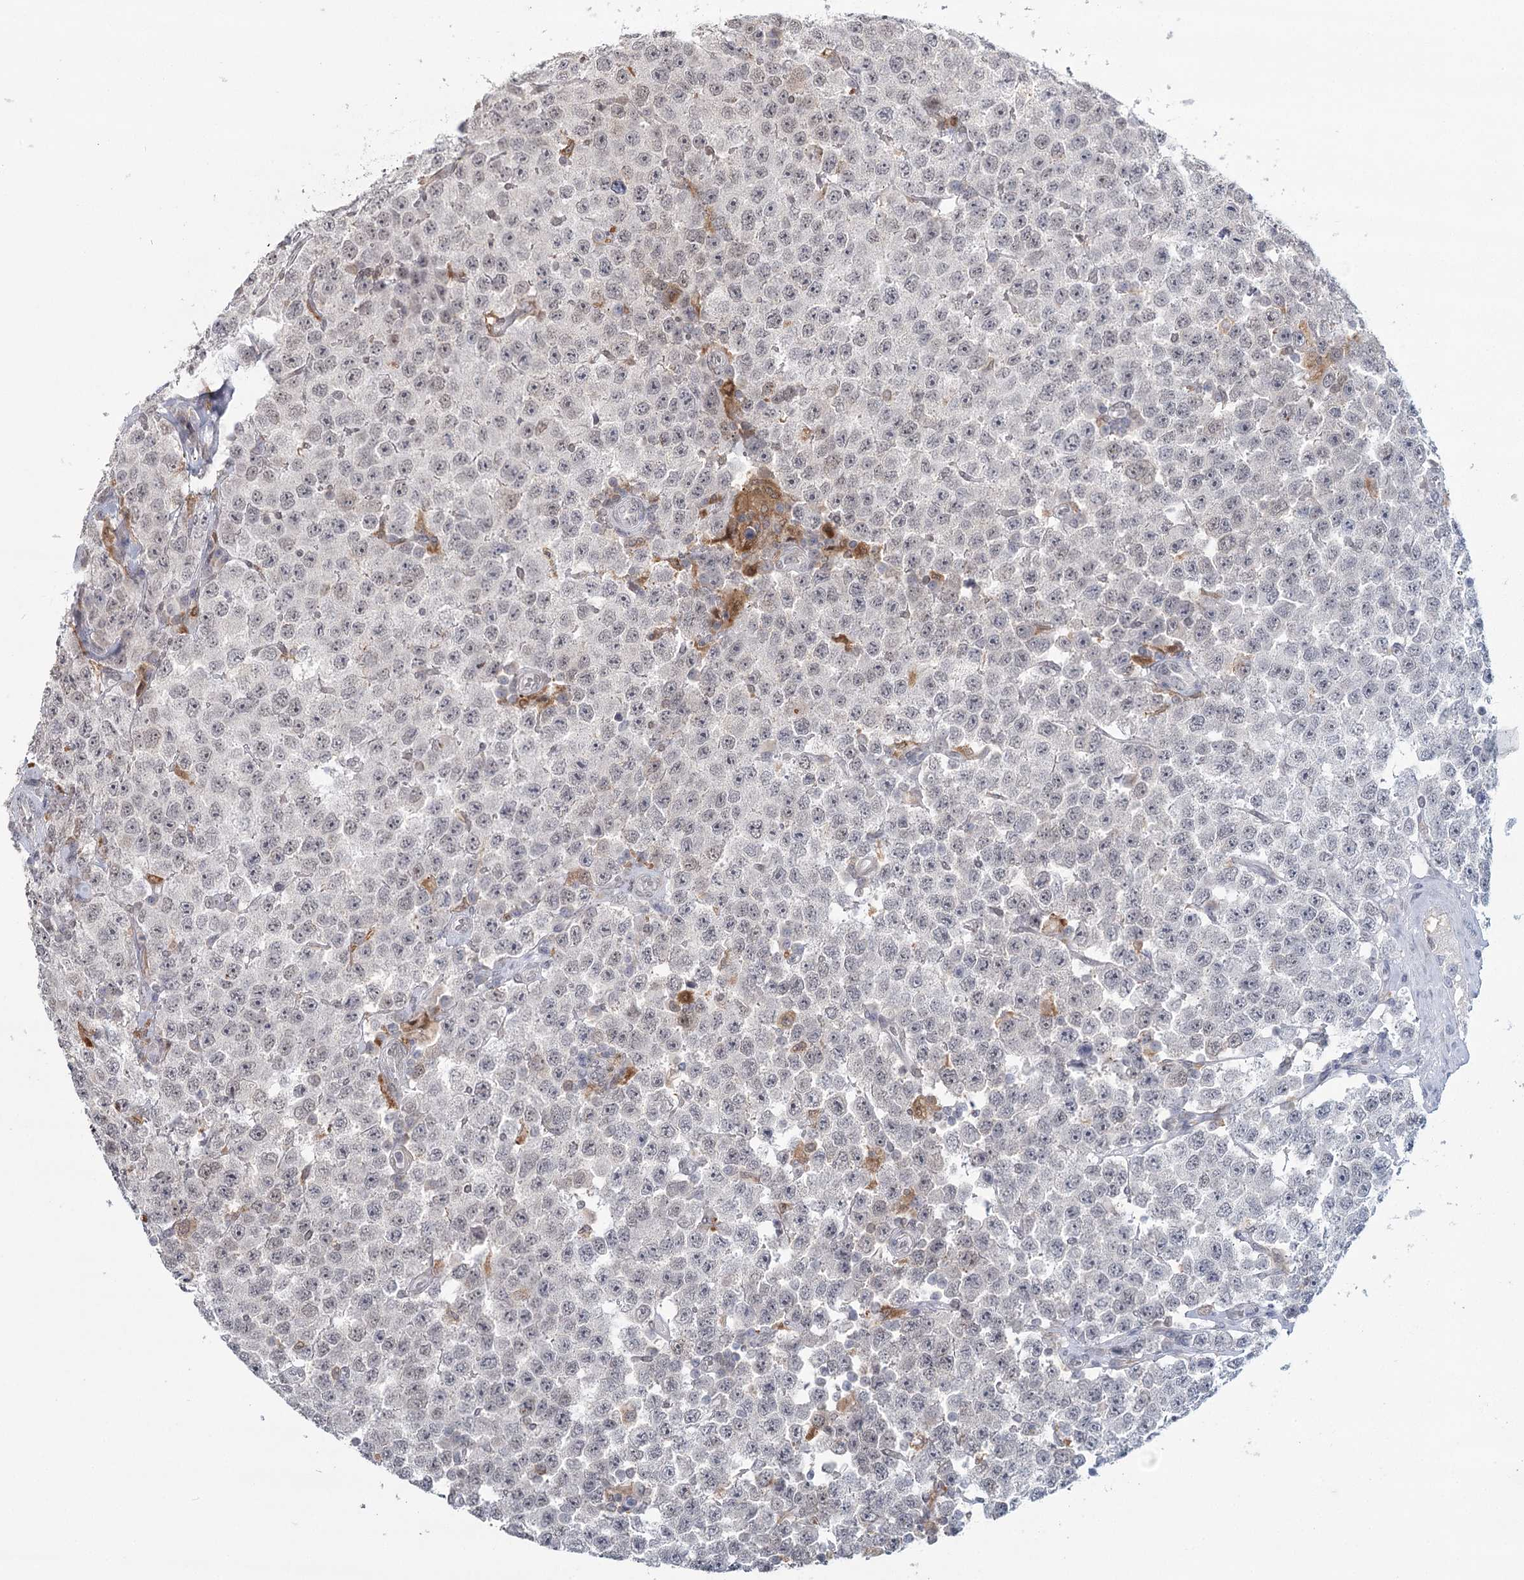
{"staining": {"intensity": "negative", "quantity": "none", "location": "none"}, "tissue": "testis cancer", "cell_type": "Tumor cells", "image_type": "cancer", "snomed": [{"axis": "morphology", "description": "Seminoma, NOS"}, {"axis": "topography", "description": "Testis"}], "caption": "Tumor cells are negative for brown protein staining in testis cancer (seminoma).", "gene": "TMEM70", "patient": {"sex": "male", "age": 28}}